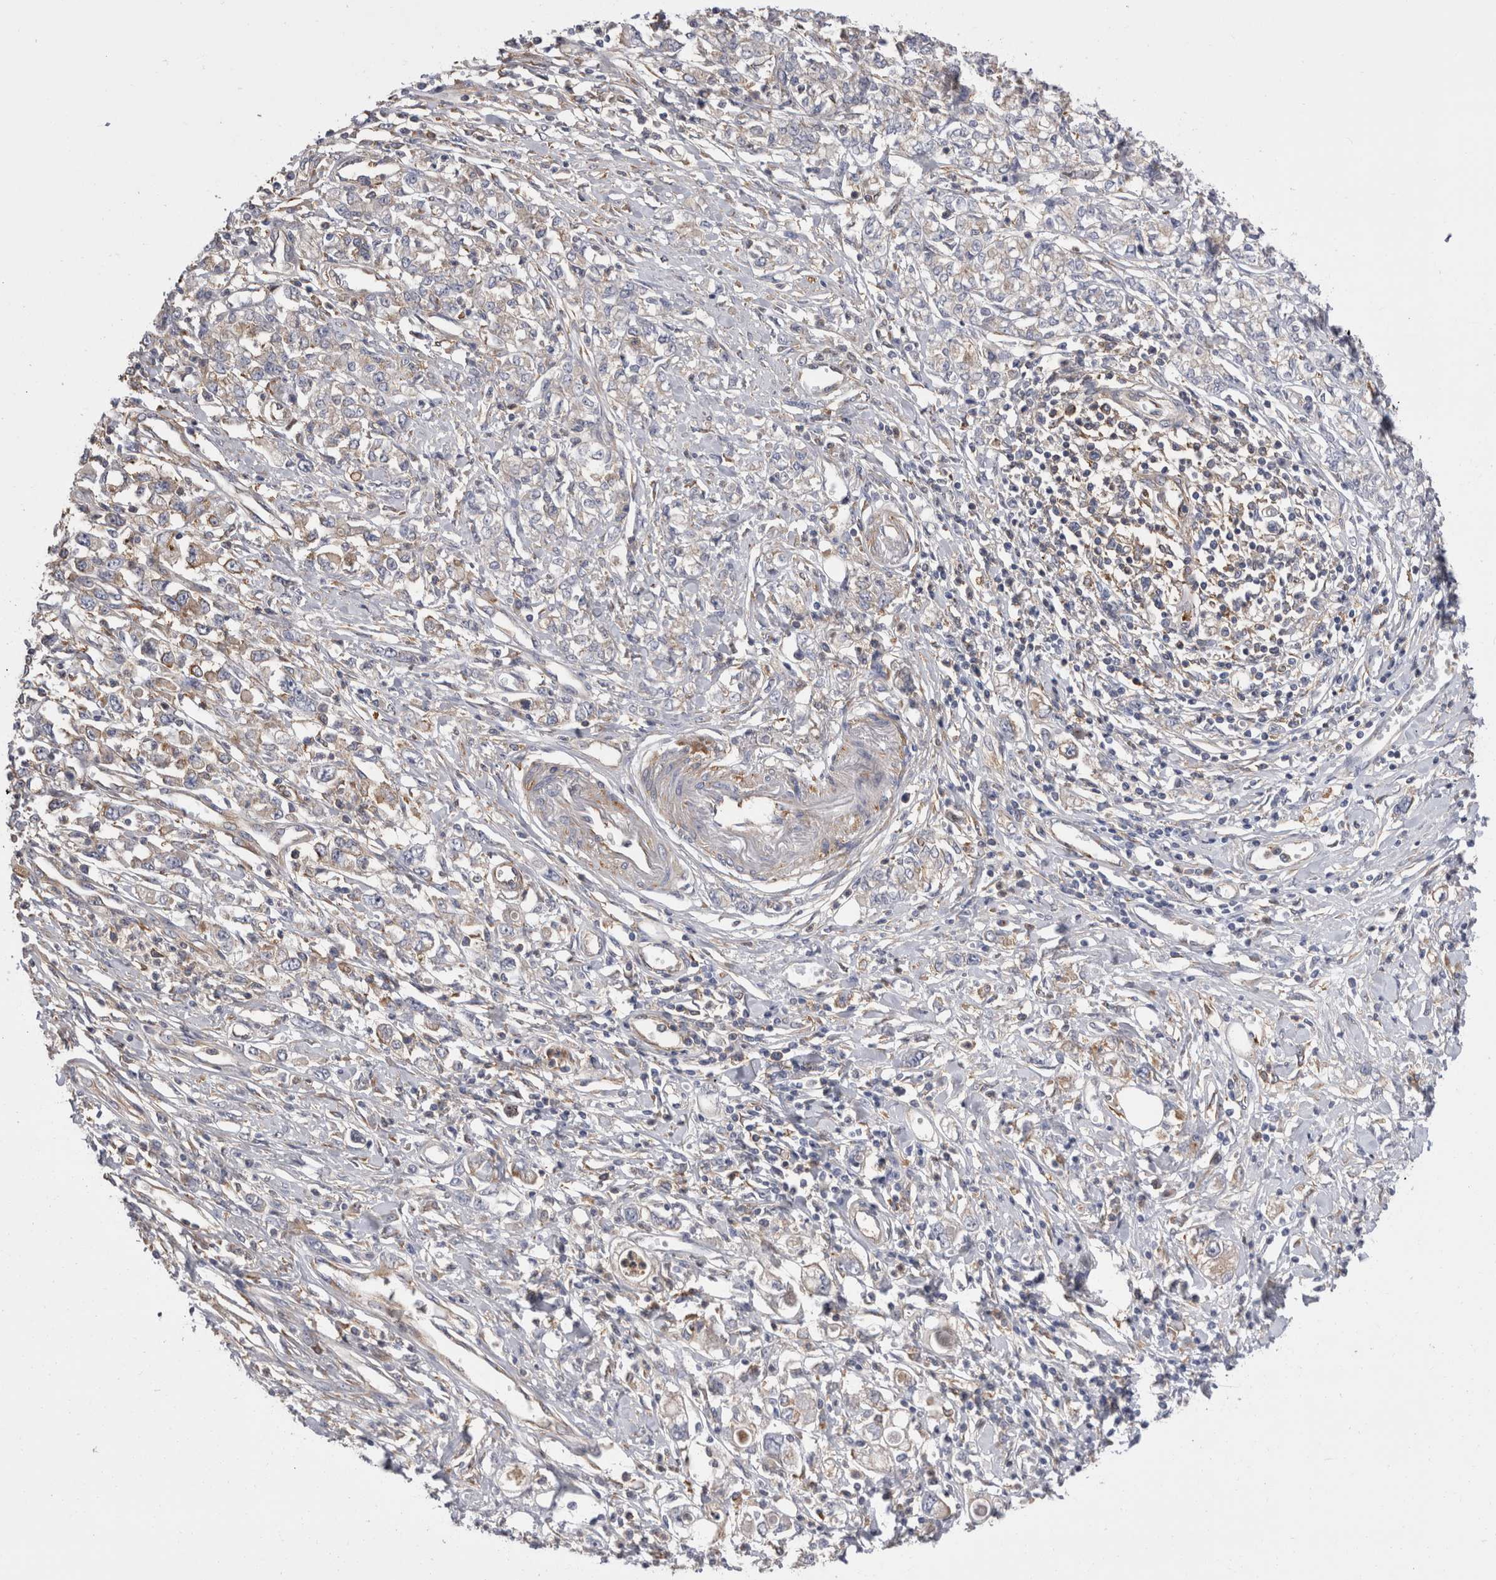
{"staining": {"intensity": "weak", "quantity": "<25%", "location": "cytoplasmic/membranous"}, "tissue": "stomach cancer", "cell_type": "Tumor cells", "image_type": "cancer", "snomed": [{"axis": "morphology", "description": "Adenocarcinoma, NOS"}, {"axis": "topography", "description": "Stomach"}], "caption": "Immunohistochemistry (IHC) micrograph of neoplastic tissue: human stomach cancer (adenocarcinoma) stained with DAB demonstrates no significant protein positivity in tumor cells.", "gene": "RAB11FIP1", "patient": {"sex": "female", "age": 76}}